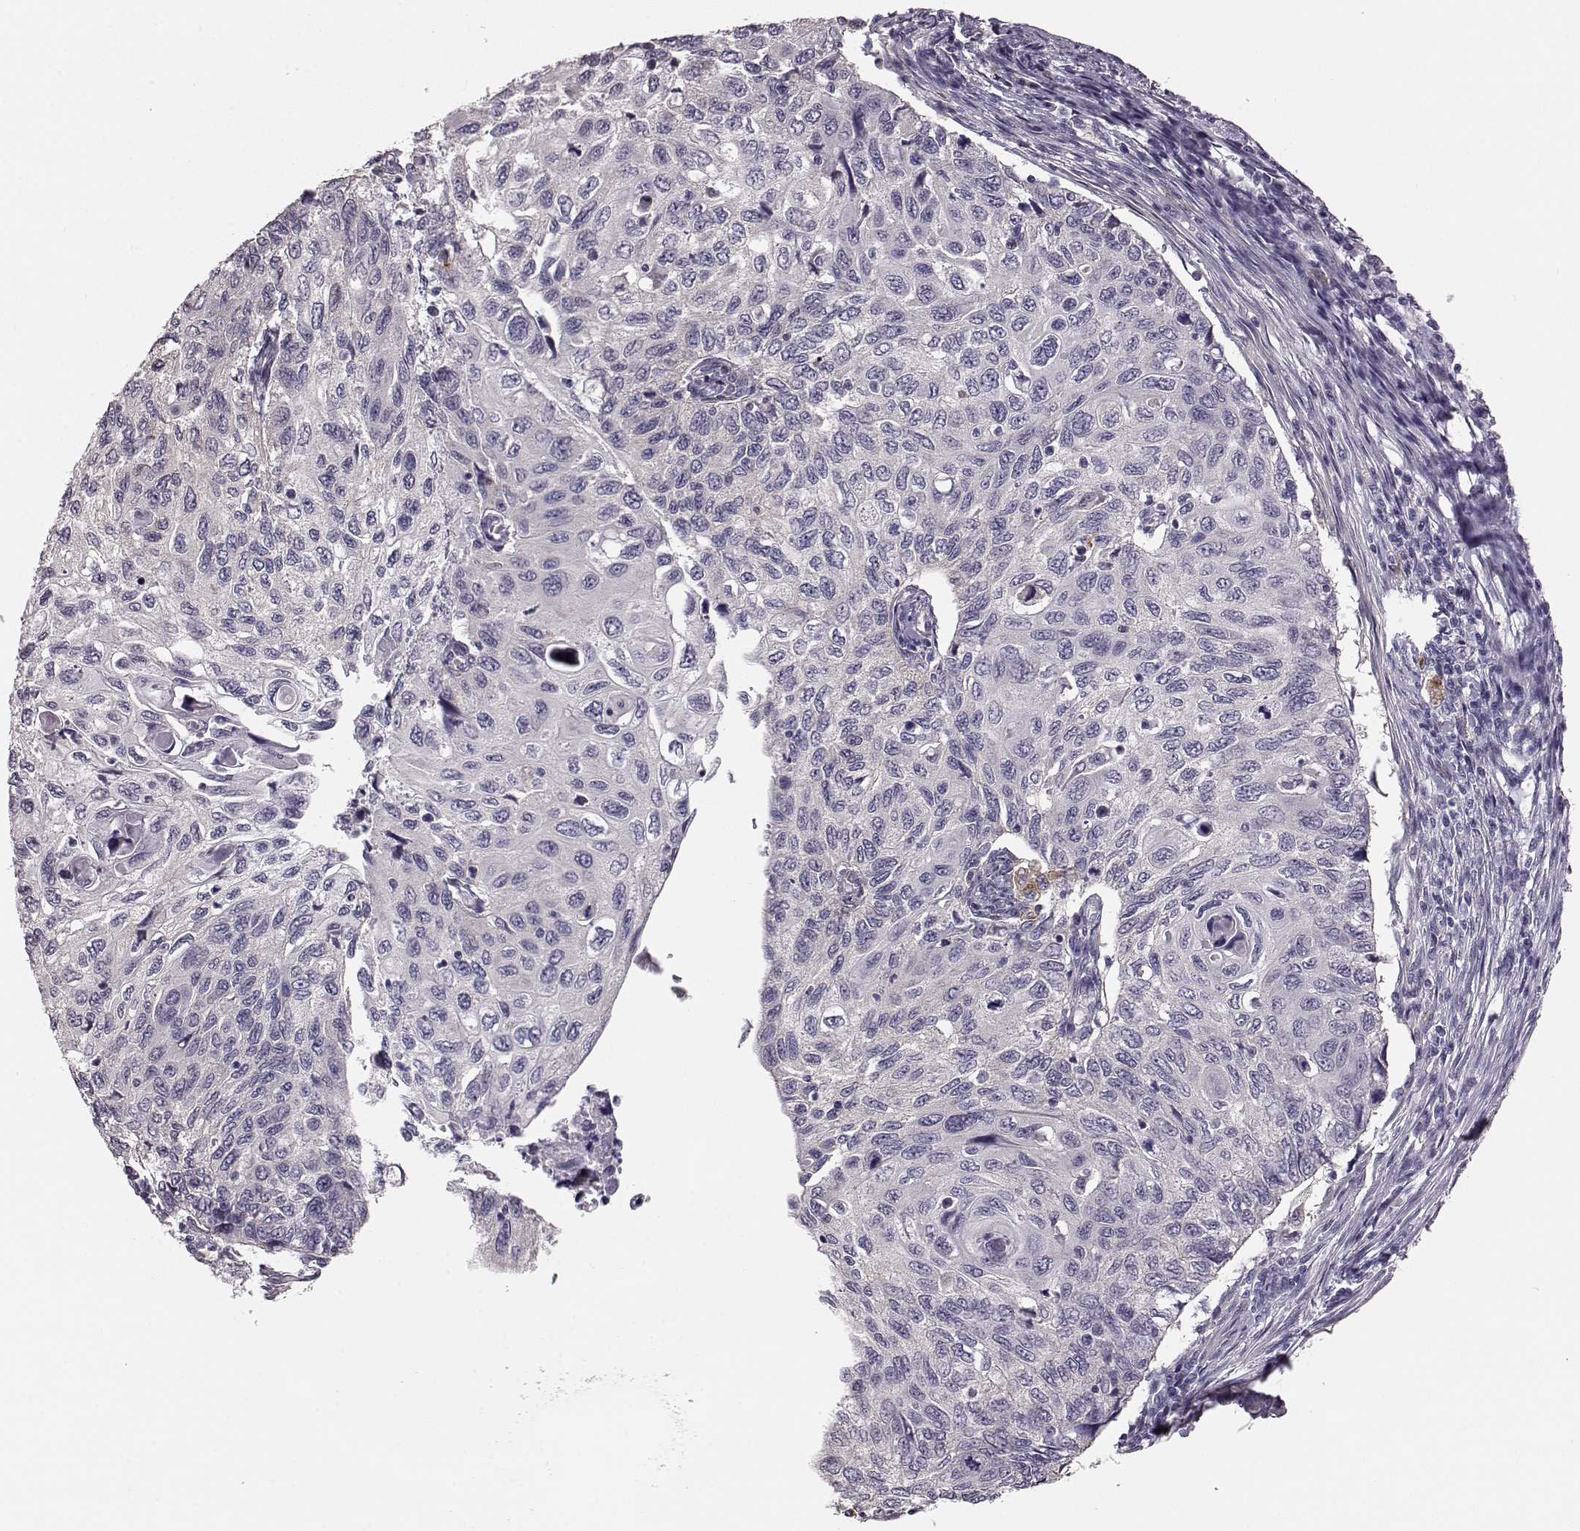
{"staining": {"intensity": "negative", "quantity": "none", "location": "none"}, "tissue": "cervical cancer", "cell_type": "Tumor cells", "image_type": "cancer", "snomed": [{"axis": "morphology", "description": "Squamous cell carcinoma, NOS"}, {"axis": "topography", "description": "Cervix"}], "caption": "Protein analysis of cervical cancer exhibits no significant staining in tumor cells. (Immunohistochemistry, brightfield microscopy, high magnification).", "gene": "GPR50", "patient": {"sex": "female", "age": 70}}